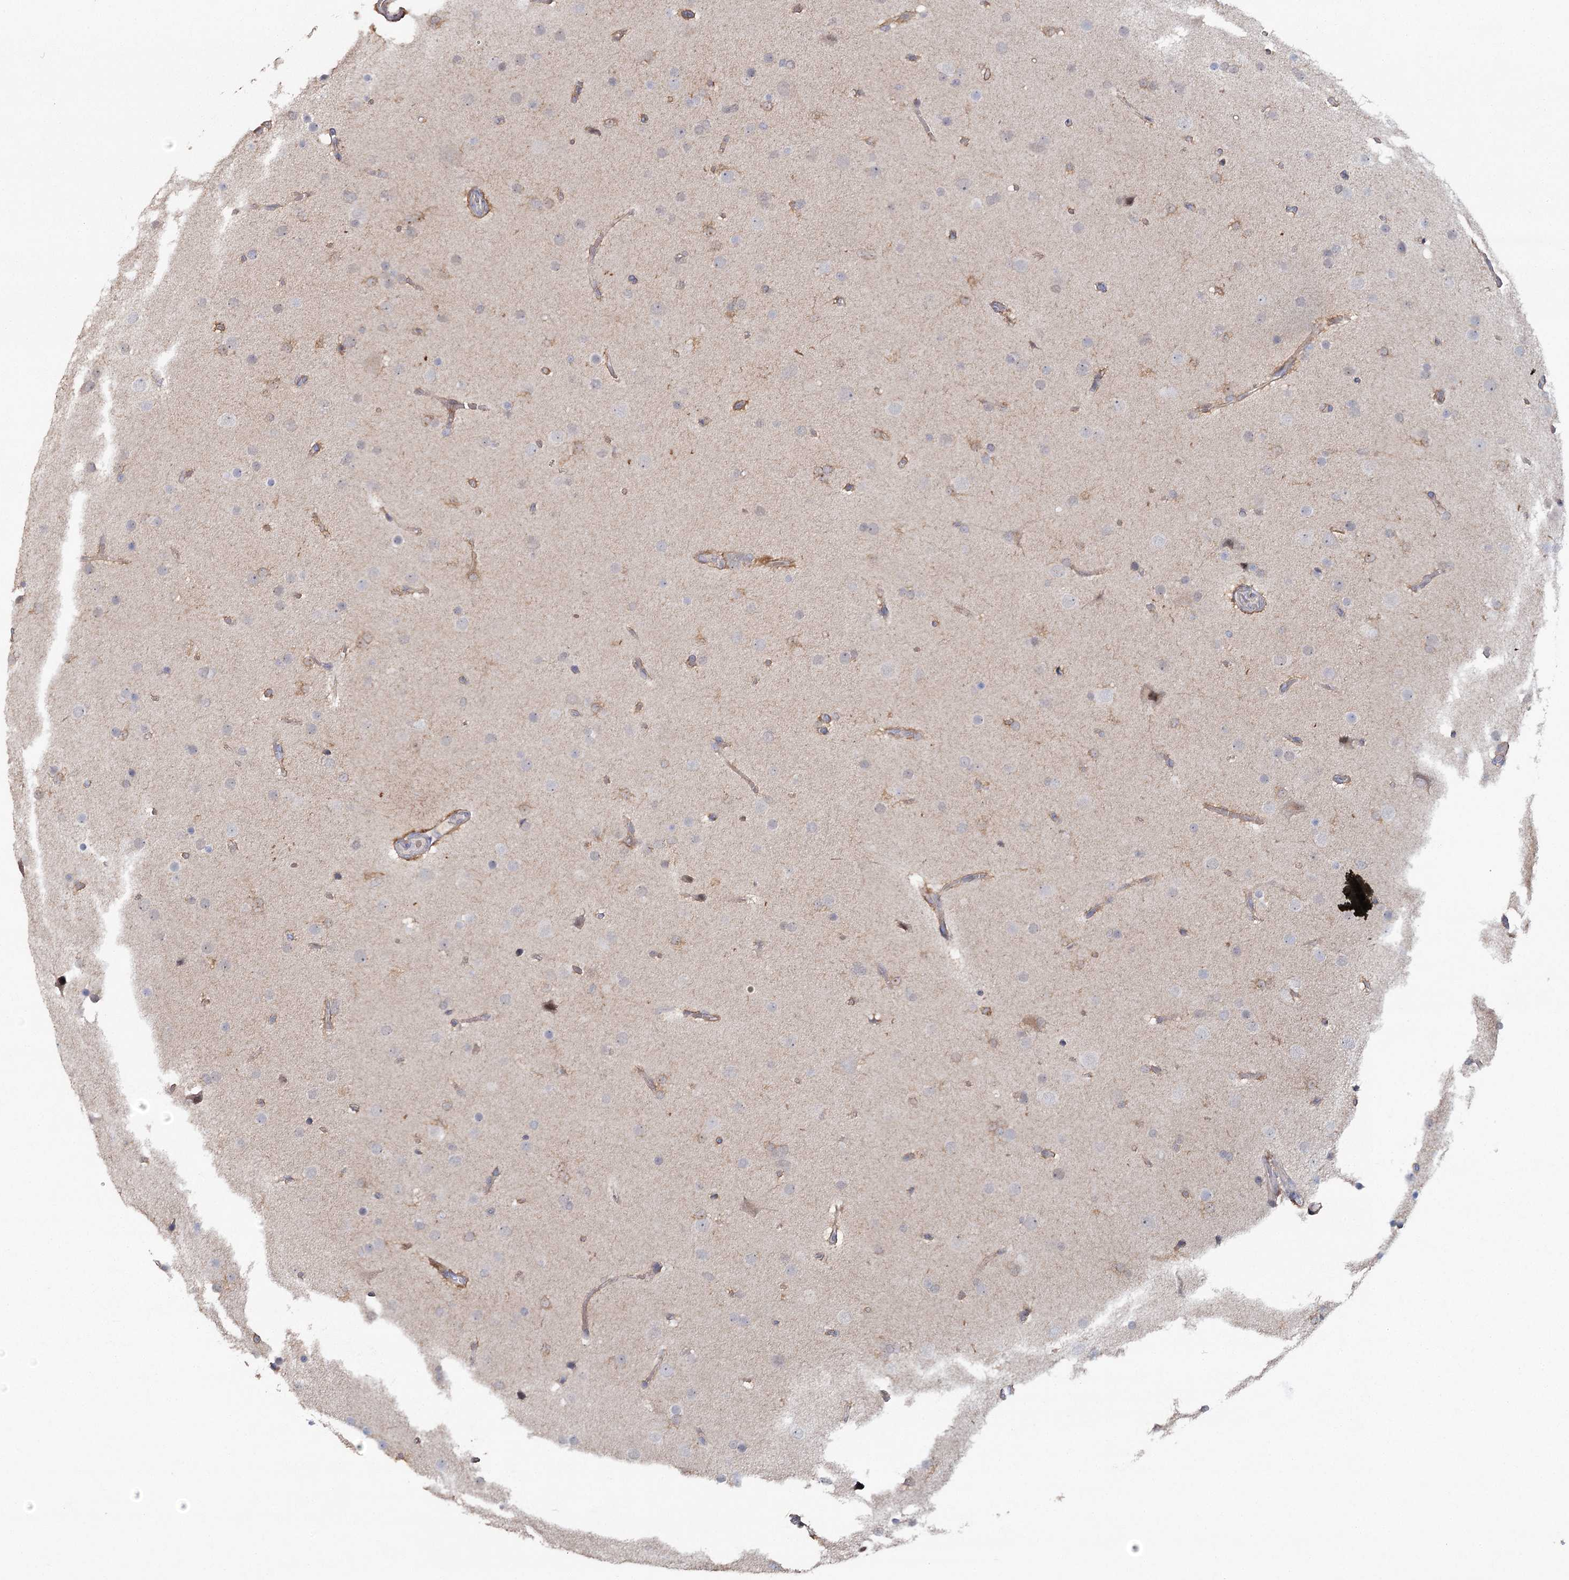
{"staining": {"intensity": "negative", "quantity": "none", "location": "none"}, "tissue": "glioma", "cell_type": "Tumor cells", "image_type": "cancer", "snomed": [{"axis": "morphology", "description": "Glioma, malignant, High grade"}, {"axis": "topography", "description": "Cerebral cortex"}], "caption": "Immunohistochemistry (IHC) histopathology image of human glioma stained for a protein (brown), which shows no staining in tumor cells.", "gene": "MAP3K13", "patient": {"sex": "female", "age": 36}}